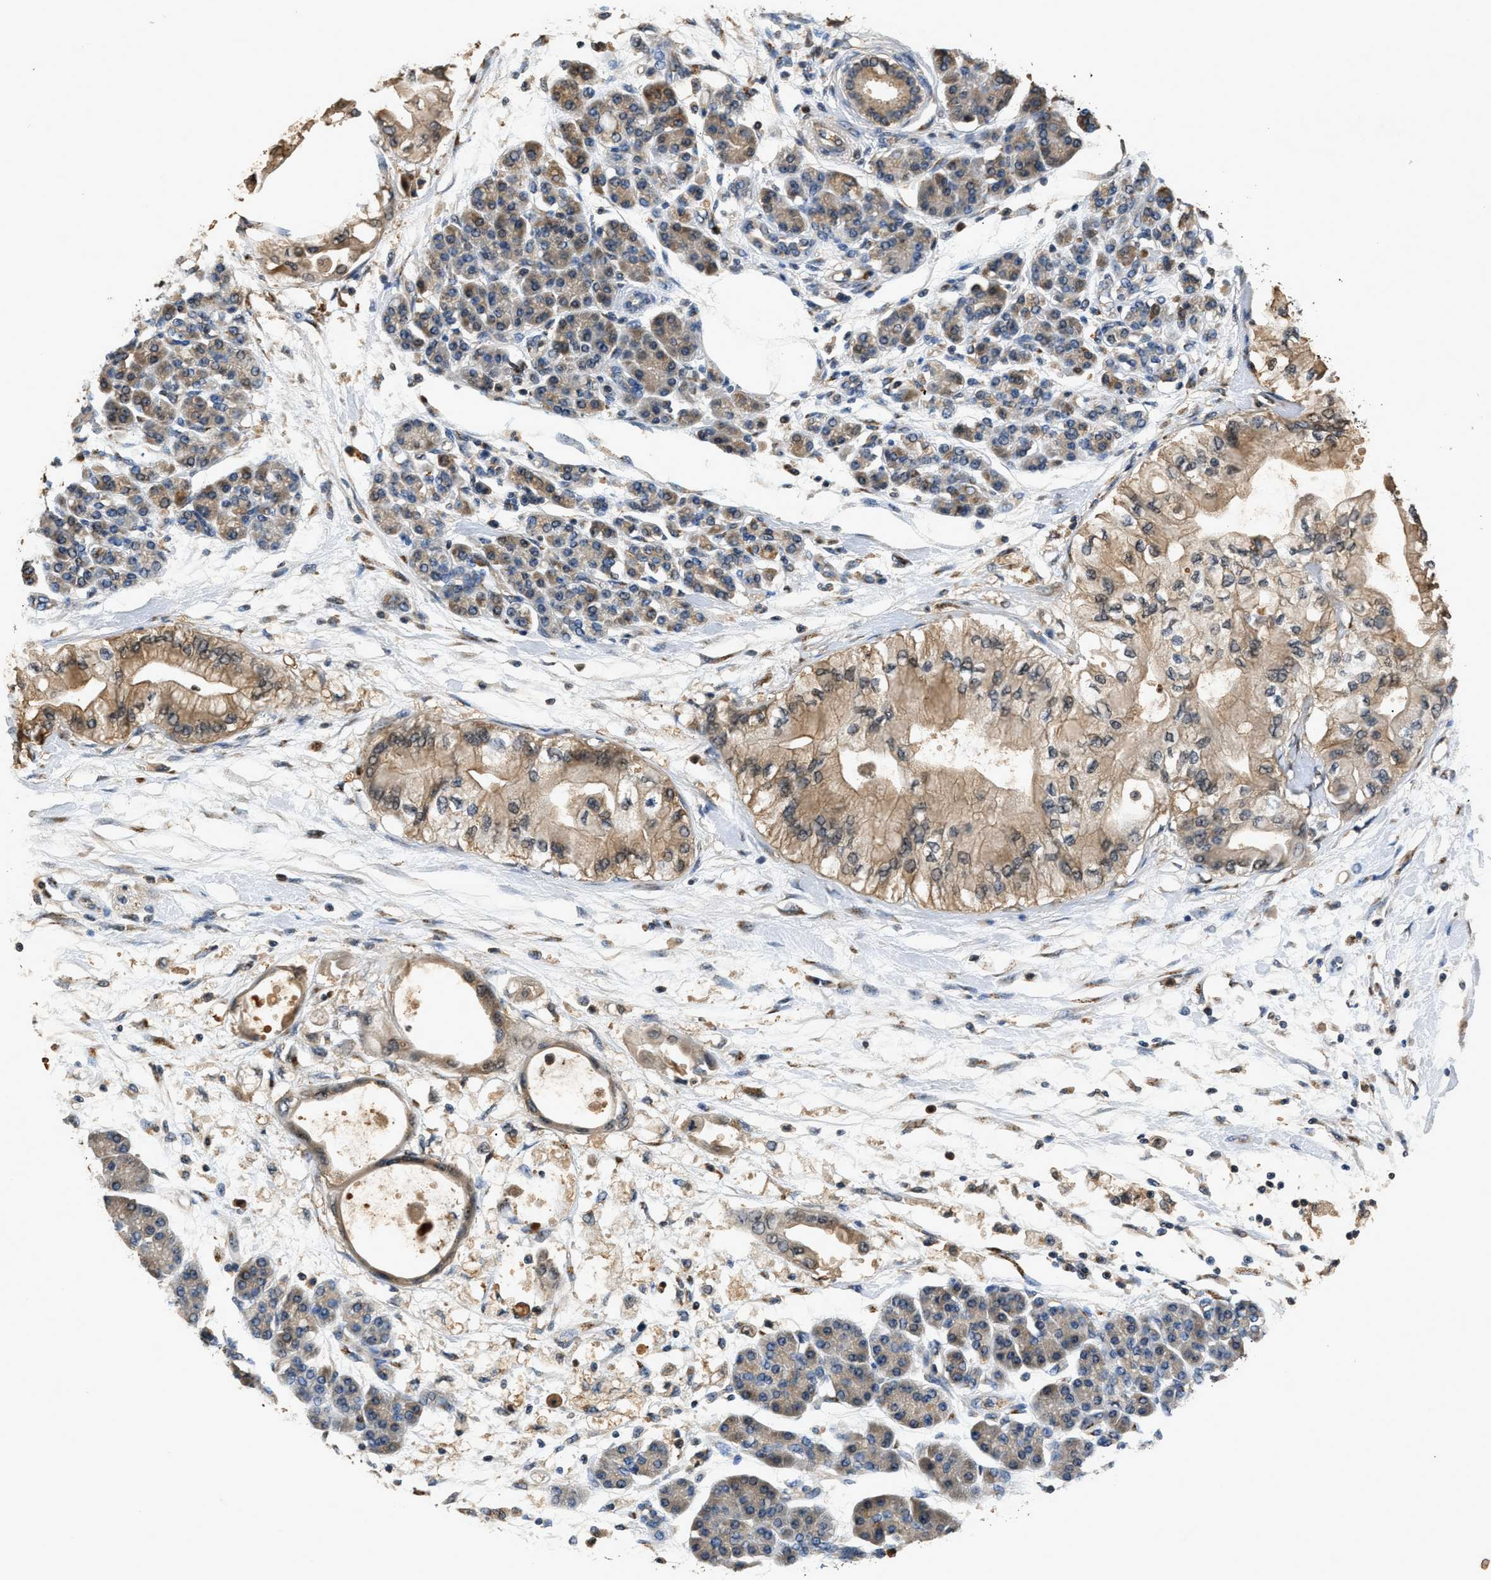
{"staining": {"intensity": "weak", "quantity": ">75%", "location": "cytoplasmic/membranous"}, "tissue": "pancreatic cancer", "cell_type": "Tumor cells", "image_type": "cancer", "snomed": [{"axis": "morphology", "description": "Adenocarcinoma, NOS"}, {"axis": "morphology", "description": "Adenocarcinoma, metastatic, NOS"}, {"axis": "topography", "description": "Lymph node"}, {"axis": "topography", "description": "Pancreas"}, {"axis": "topography", "description": "Duodenum"}], "caption": "This photomicrograph reveals immunohistochemistry staining of human adenocarcinoma (pancreatic), with low weak cytoplasmic/membranous staining in approximately >75% of tumor cells.", "gene": "CHUK", "patient": {"sex": "female", "age": 64}}